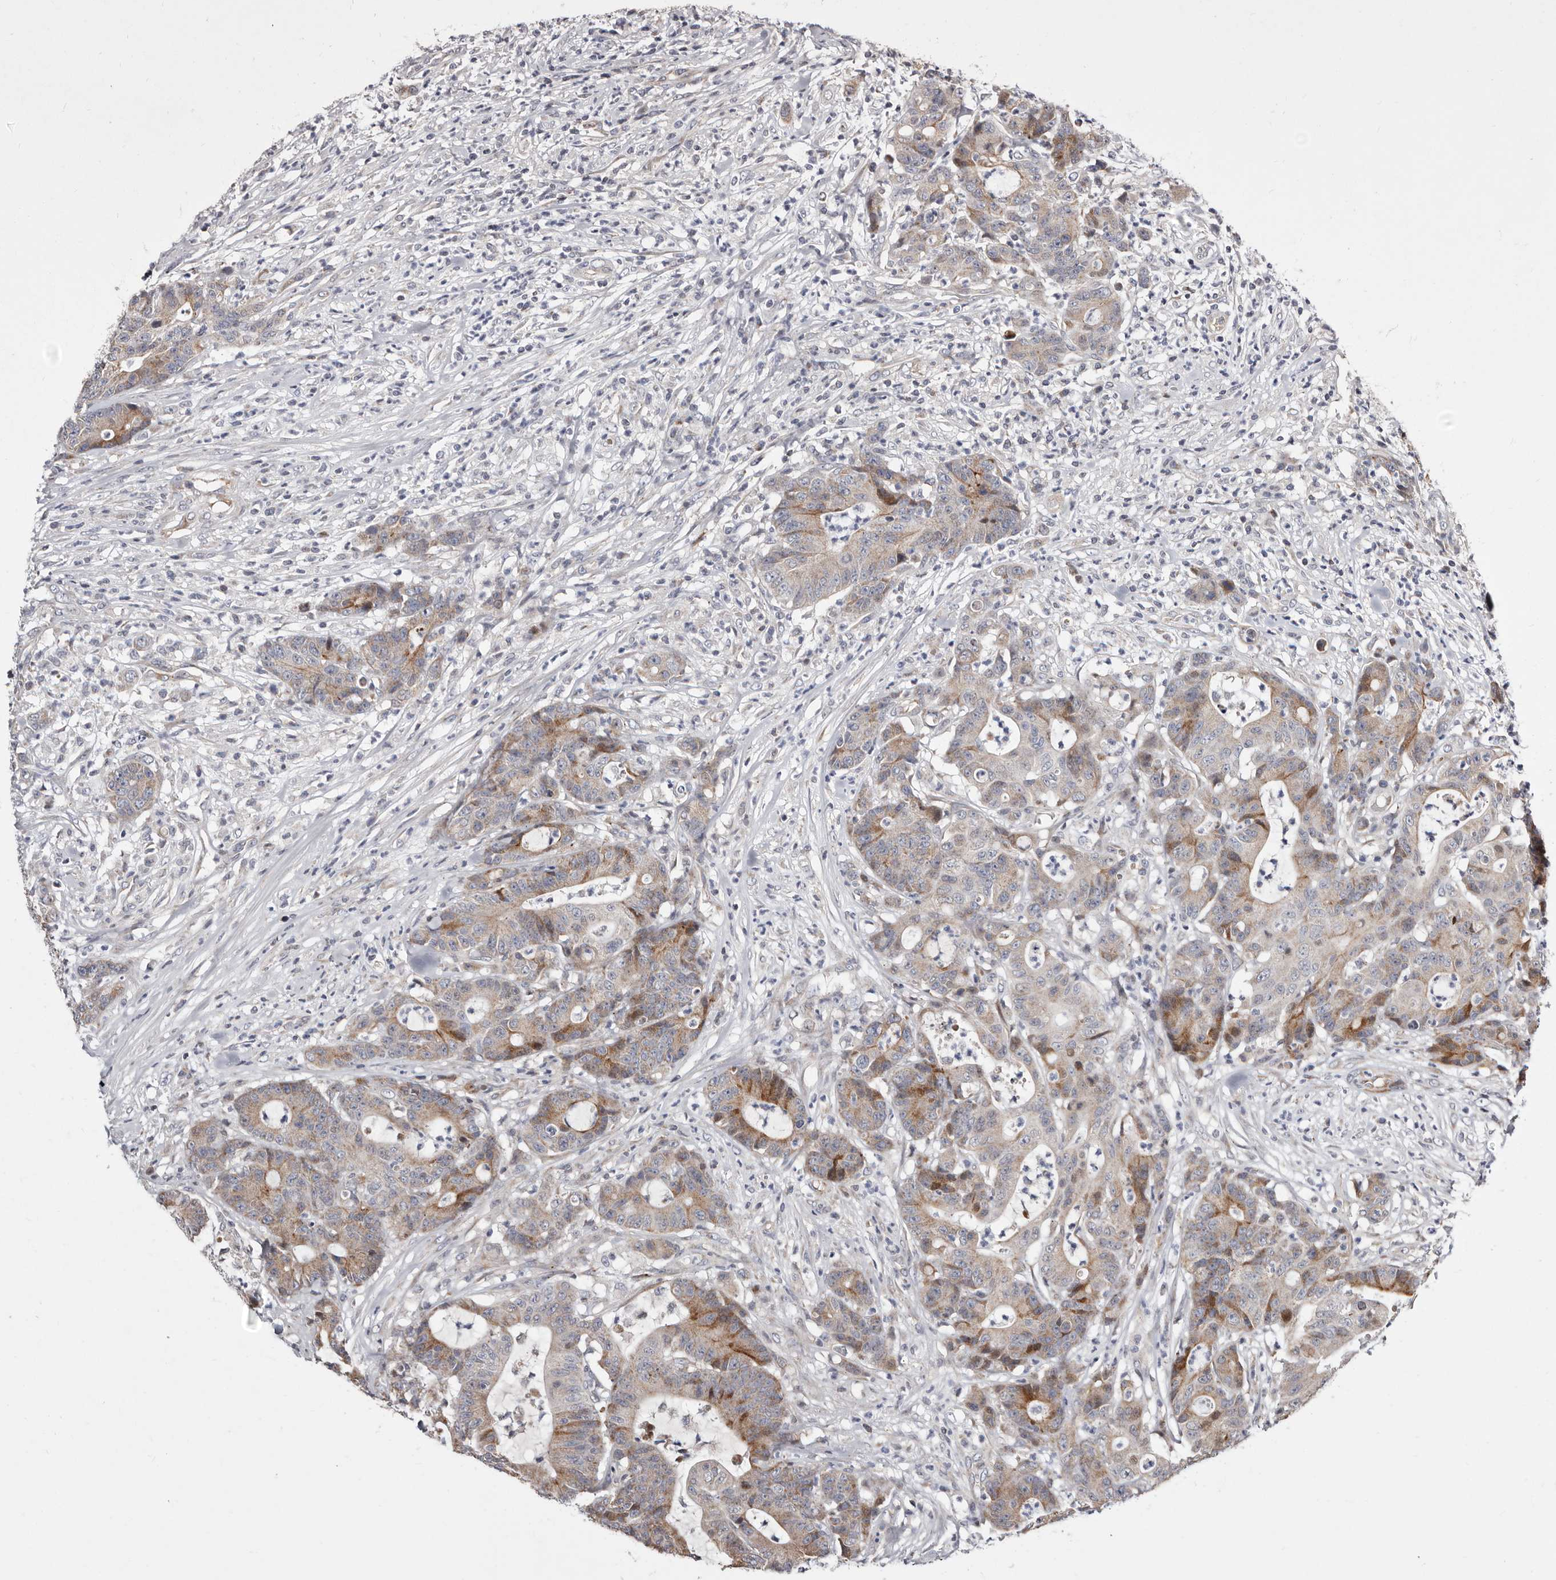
{"staining": {"intensity": "moderate", "quantity": "25%-75%", "location": "cytoplasmic/membranous"}, "tissue": "colorectal cancer", "cell_type": "Tumor cells", "image_type": "cancer", "snomed": [{"axis": "morphology", "description": "Adenocarcinoma, NOS"}, {"axis": "topography", "description": "Colon"}], "caption": "Immunohistochemical staining of colorectal adenocarcinoma shows moderate cytoplasmic/membranous protein expression in about 25%-75% of tumor cells.", "gene": "TIMM17B", "patient": {"sex": "female", "age": 84}}